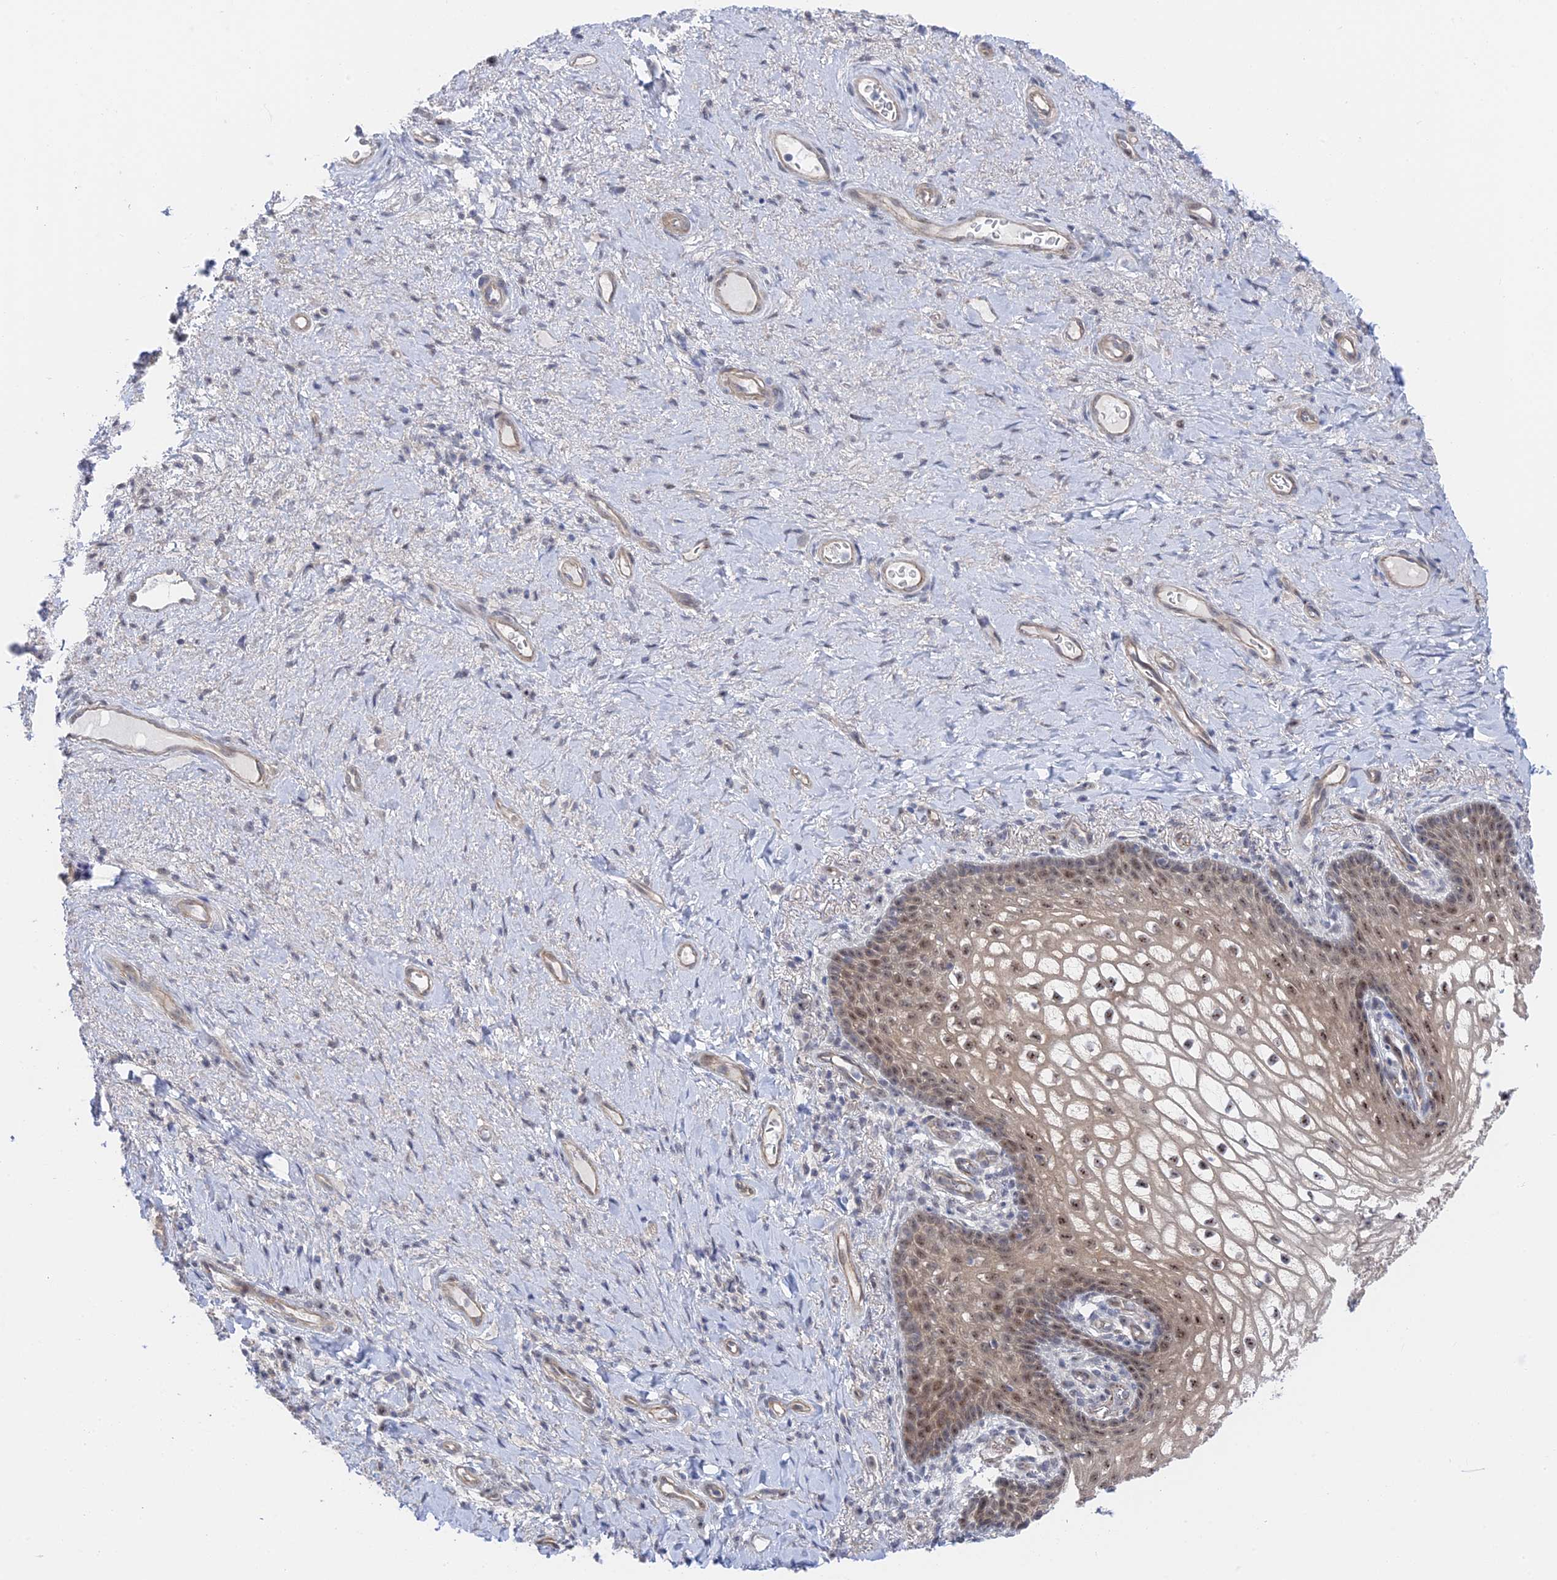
{"staining": {"intensity": "moderate", "quantity": ">75%", "location": "nuclear"}, "tissue": "vagina", "cell_type": "Squamous epithelial cells", "image_type": "normal", "snomed": [{"axis": "morphology", "description": "Normal tissue, NOS"}, {"axis": "topography", "description": "Vagina"}], "caption": "A photomicrograph of vagina stained for a protein reveals moderate nuclear brown staining in squamous epithelial cells. Immunohistochemistry stains the protein in brown and the nuclei are stained blue.", "gene": "CFAP92", "patient": {"sex": "female", "age": 60}}